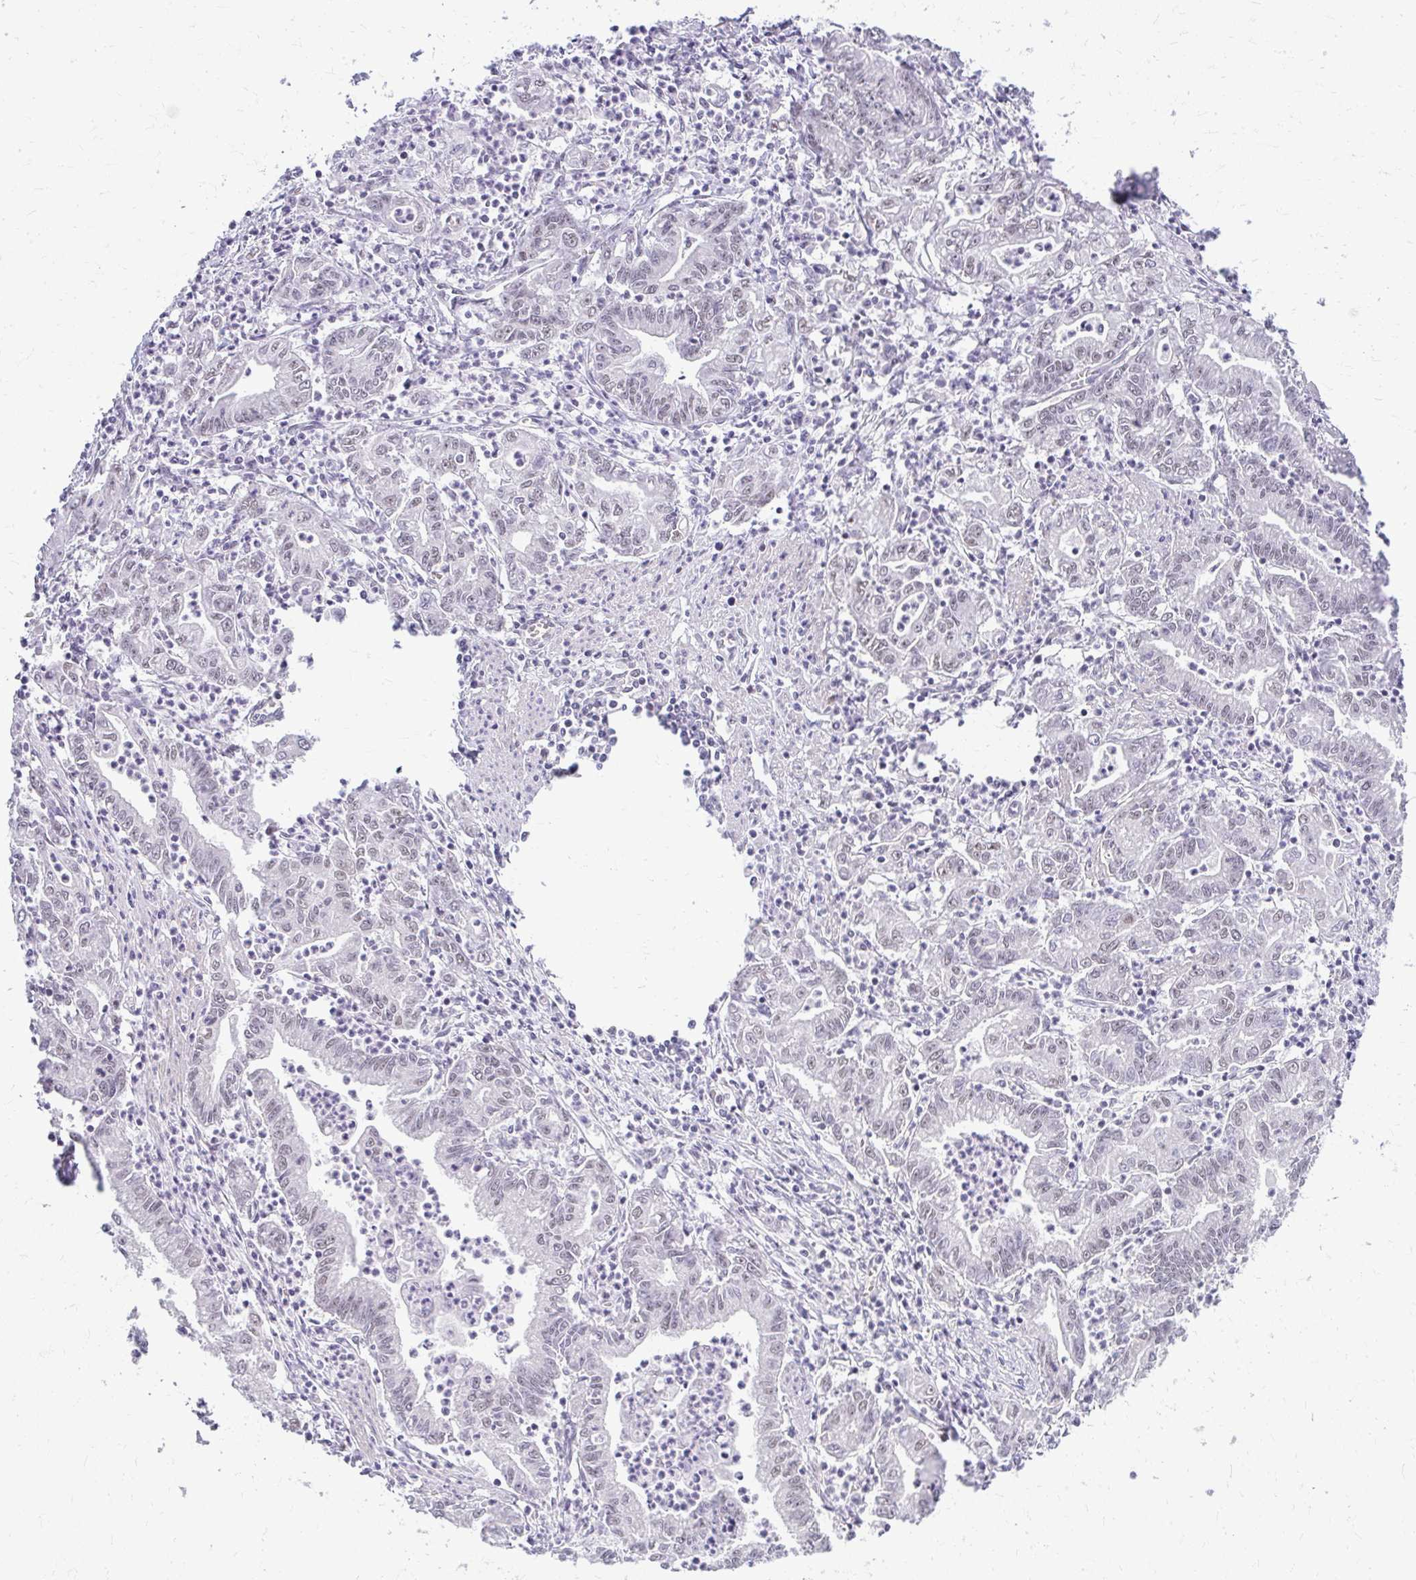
{"staining": {"intensity": "negative", "quantity": "none", "location": "none"}, "tissue": "stomach cancer", "cell_type": "Tumor cells", "image_type": "cancer", "snomed": [{"axis": "morphology", "description": "Adenocarcinoma, NOS"}, {"axis": "topography", "description": "Stomach, upper"}], "caption": "Protein analysis of stomach cancer (adenocarcinoma) demonstrates no significant positivity in tumor cells.", "gene": "TEX33", "patient": {"sex": "female", "age": 79}}